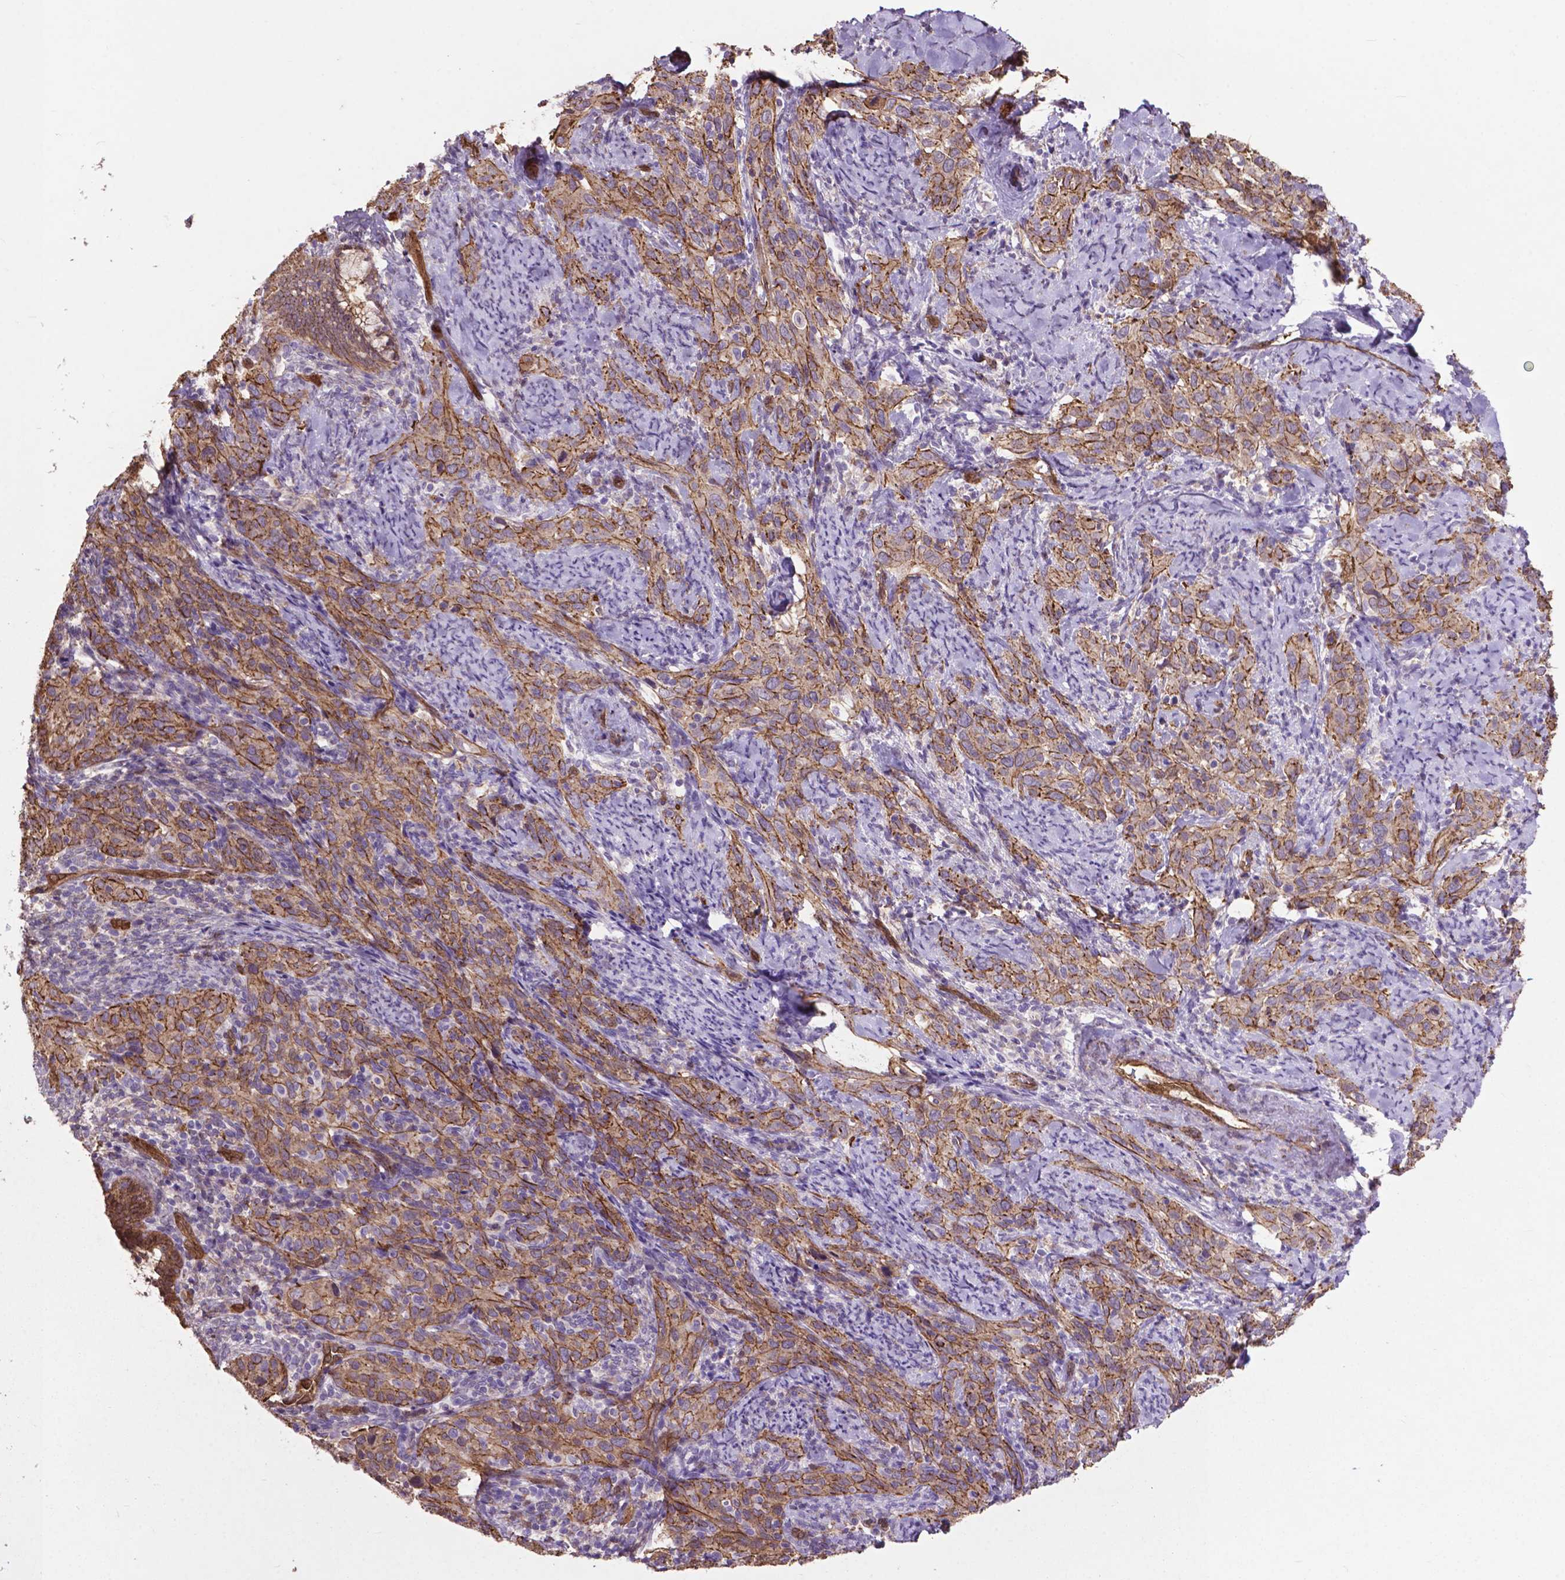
{"staining": {"intensity": "moderate", "quantity": ">75%", "location": "cytoplasmic/membranous"}, "tissue": "cervical cancer", "cell_type": "Tumor cells", "image_type": "cancer", "snomed": [{"axis": "morphology", "description": "Squamous cell carcinoma, NOS"}, {"axis": "topography", "description": "Cervix"}], "caption": "This image exhibits squamous cell carcinoma (cervical) stained with immunohistochemistry to label a protein in brown. The cytoplasmic/membranous of tumor cells show moderate positivity for the protein. Nuclei are counter-stained blue.", "gene": "PDLIM1", "patient": {"sex": "female", "age": 51}}